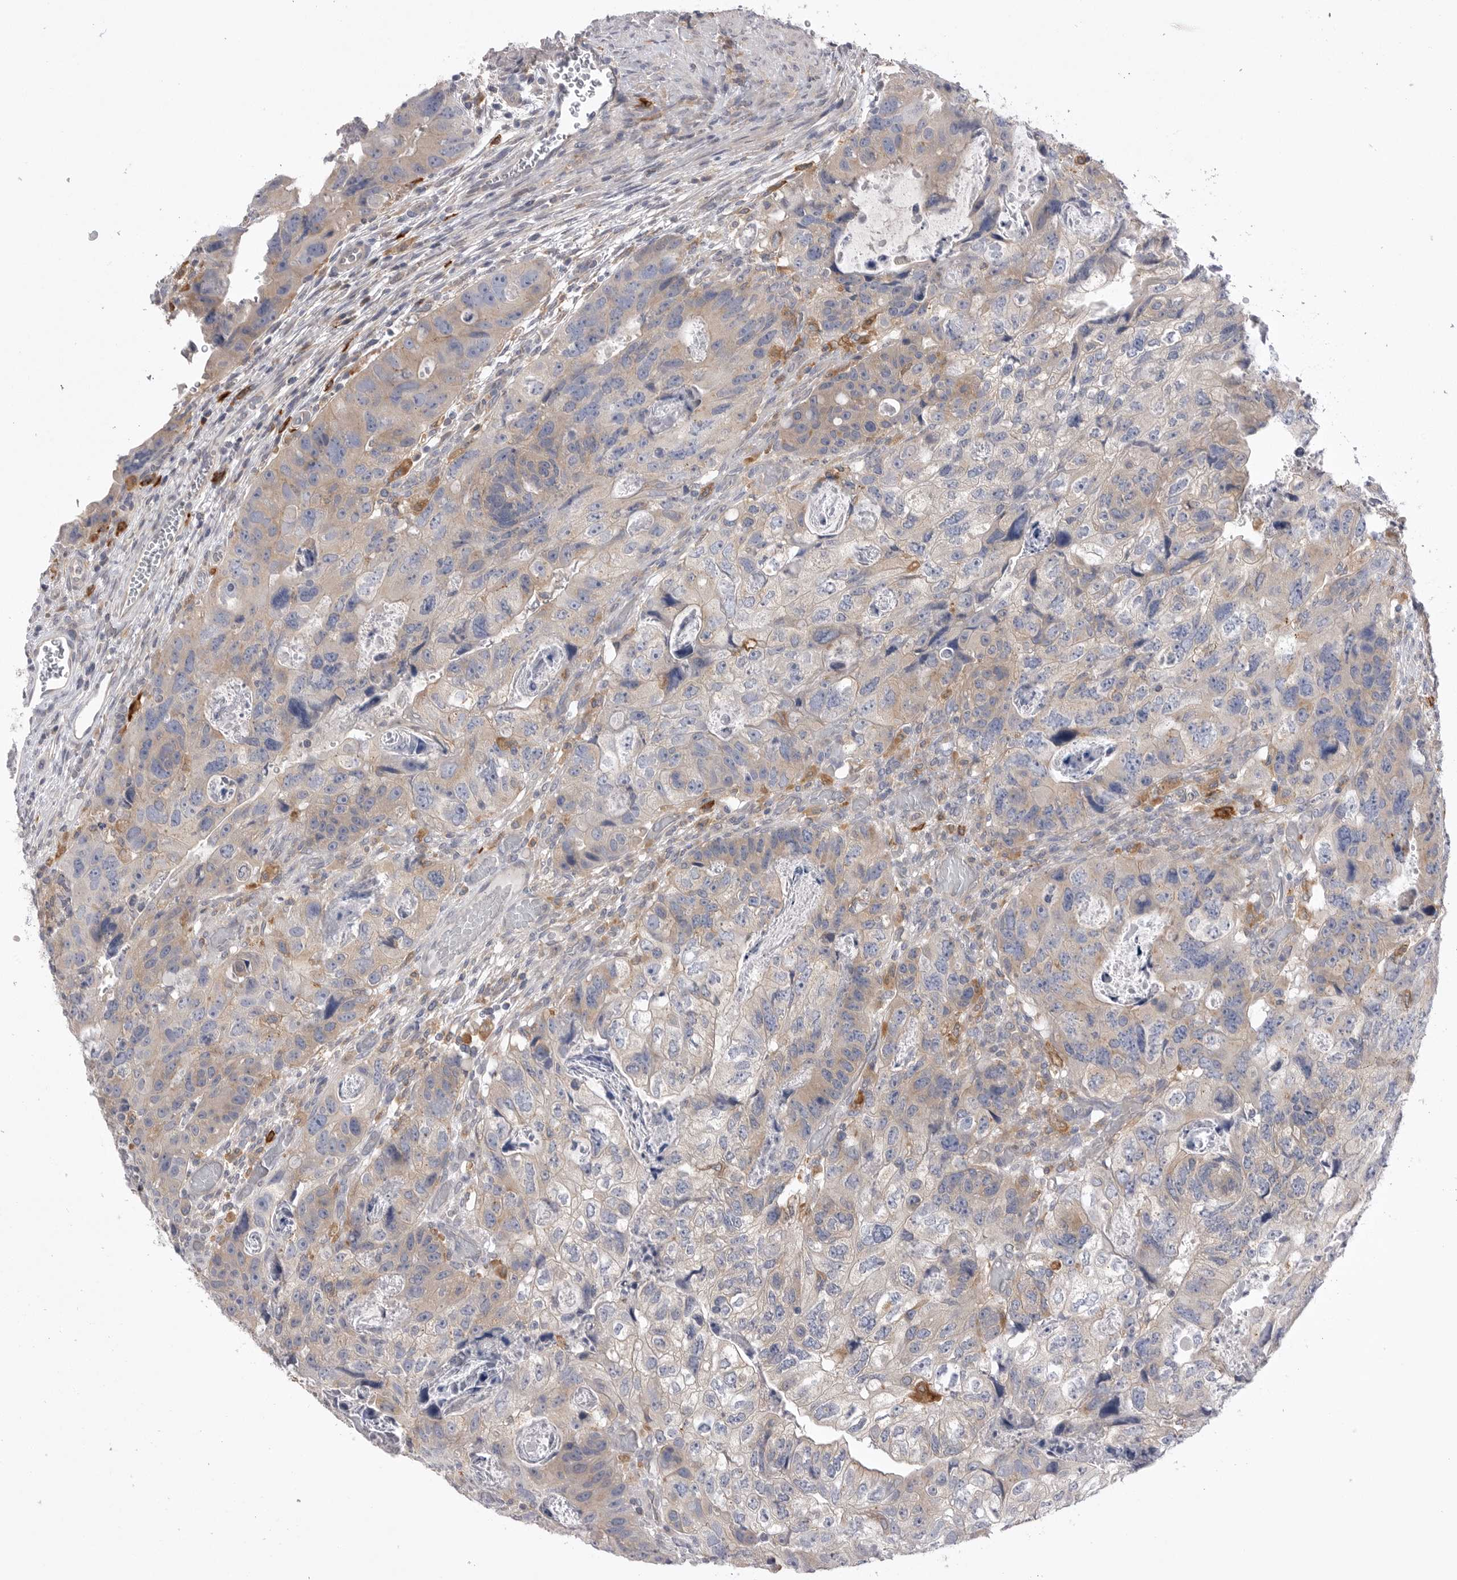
{"staining": {"intensity": "weak", "quantity": "<25%", "location": "cytoplasmic/membranous"}, "tissue": "colorectal cancer", "cell_type": "Tumor cells", "image_type": "cancer", "snomed": [{"axis": "morphology", "description": "Adenocarcinoma, NOS"}, {"axis": "topography", "description": "Rectum"}], "caption": "Tumor cells are negative for protein expression in human colorectal cancer. (Brightfield microscopy of DAB immunohistochemistry at high magnification).", "gene": "VAC14", "patient": {"sex": "male", "age": 59}}